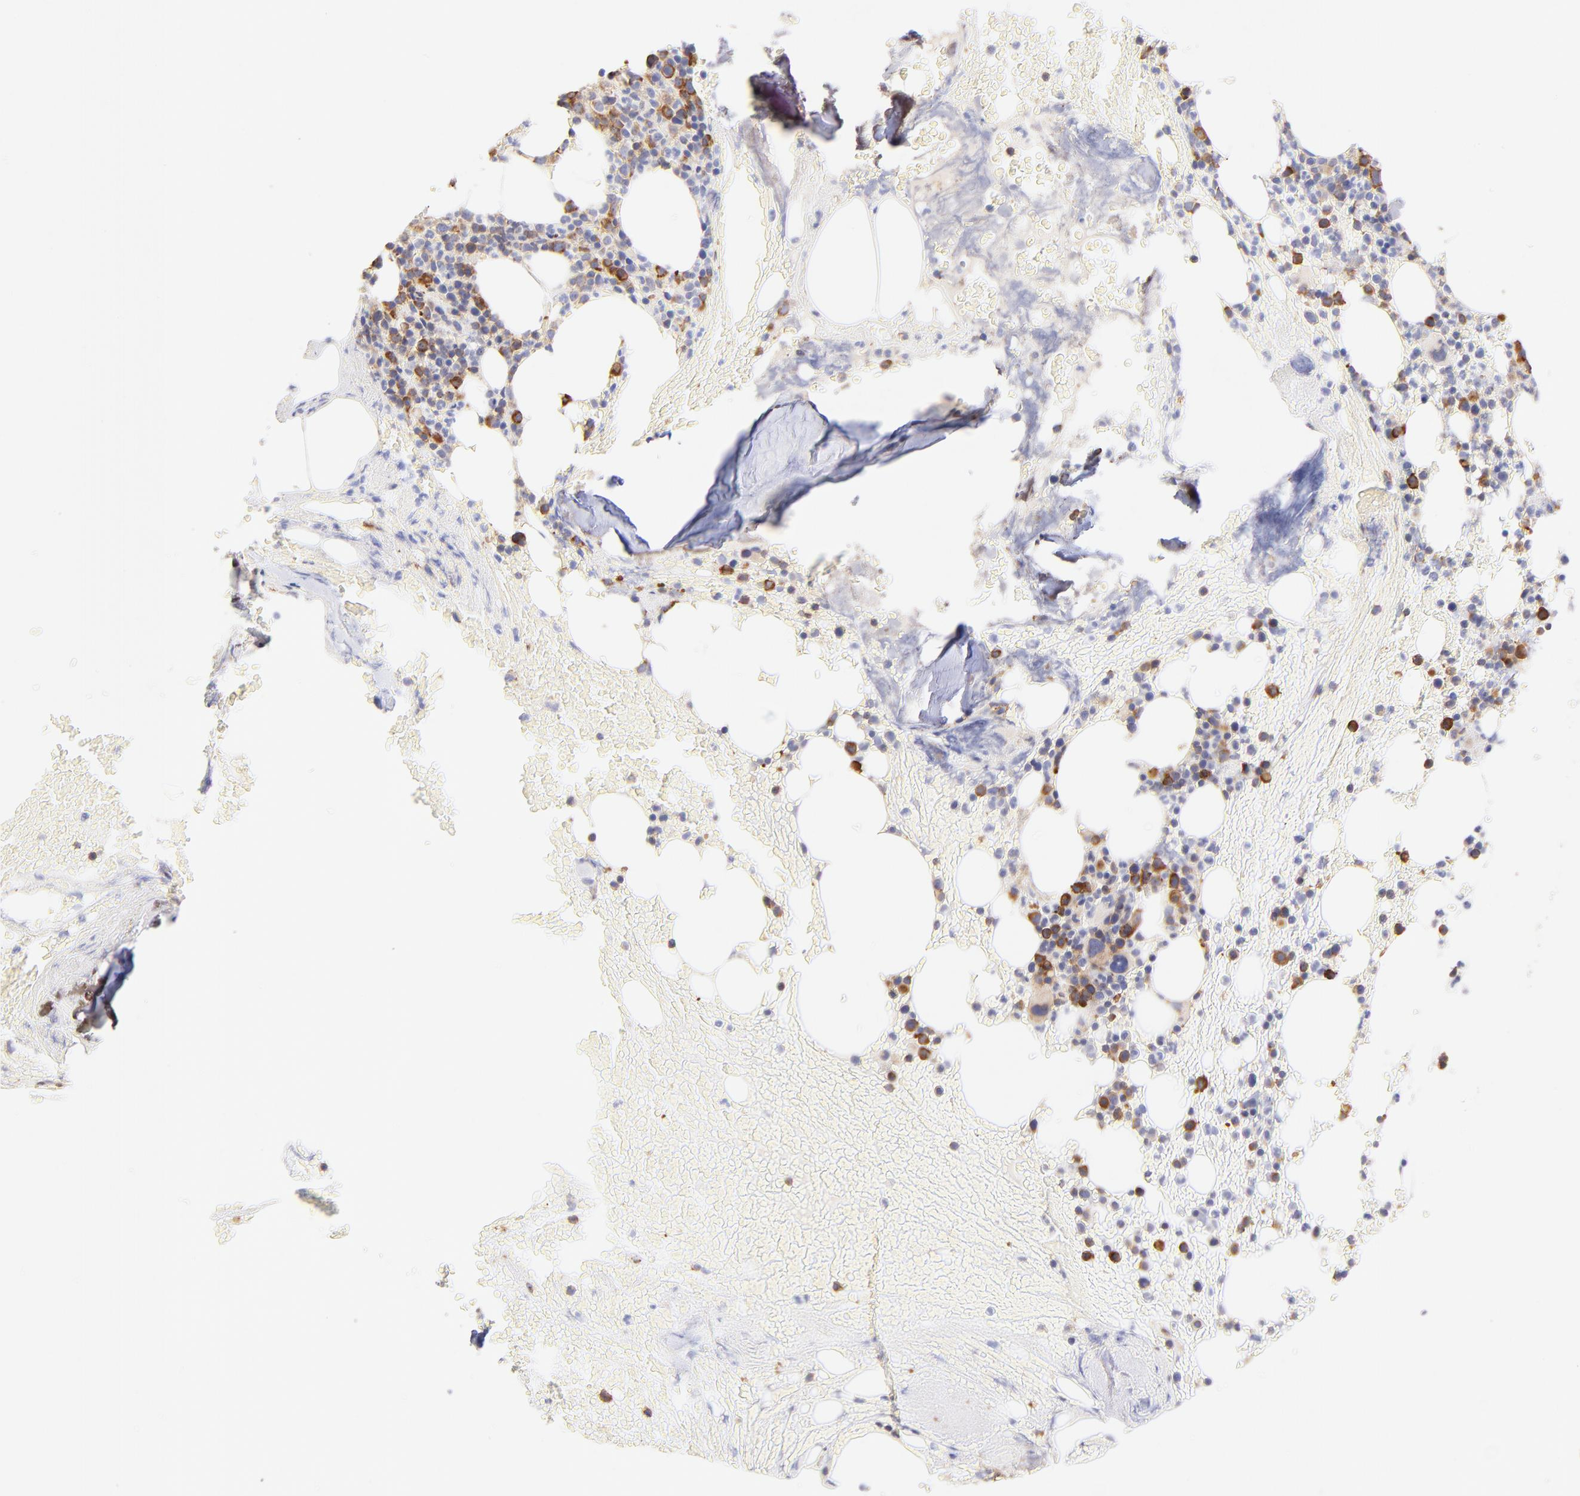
{"staining": {"intensity": "moderate", "quantity": "25%-75%", "location": "cytoplasmic/membranous"}, "tissue": "bone marrow", "cell_type": "Hematopoietic cells", "image_type": "normal", "snomed": [{"axis": "morphology", "description": "Normal tissue, NOS"}, {"axis": "topography", "description": "Bone marrow"}], "caption": "Hematopoietic cells display moderate cytoplasmic/membranous positivity in approximately 25%-75% of cells in unremarkable bone marrow. (Stains: DAB in brown, nuclei in blue, Microscopy: brightfield microscopy at high magnification).", "gene": "RPL30", "patient": {"sex": "female", "age": 66}}